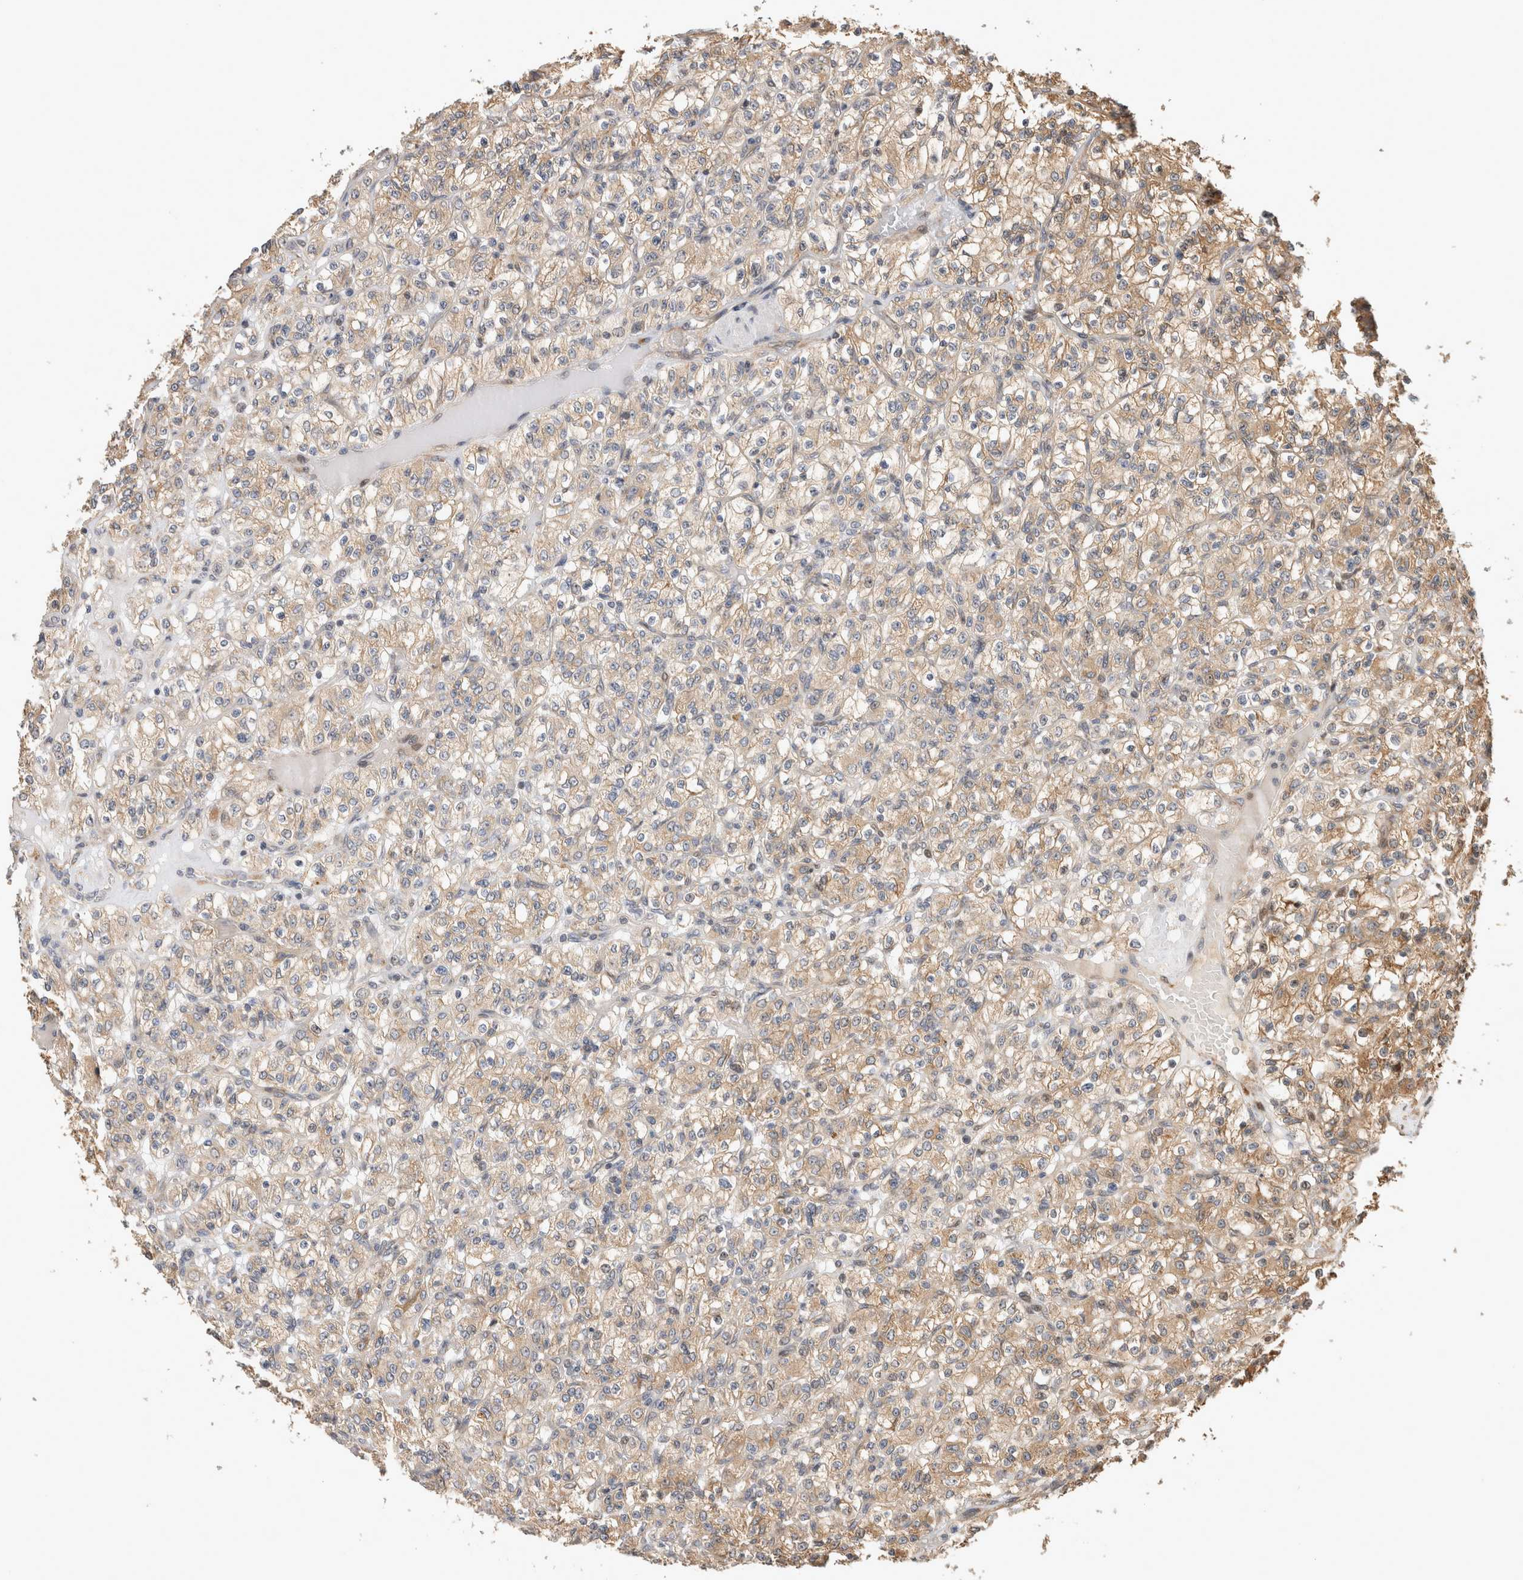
{"staining": {"intensity": "weak", "quantity": ">75%", "location": "cytoplasmic/membranous"}, "tissue": "renal cancer", "cell_type": "Tumor cells", "image_type": "cancer", "snomed": [{"axis": "morphology", "description": "Normal tissue, NOS"}, {"axis": "morphology", "description": "Adenocarcinoma, NOS"}, {"axis": "topography", "description": "Kidney"}], "caption": "Weak cytoplasmic/membranous protein positivity is seen in about >75% of tumor cells in adenocarcinoma (renal). The staining was performed using DAB (3,3'-diaminobenzidine) to visualize the protein expression in brown, while the nuclei were stained in blue with hematoxylin (Magnification: 20x).", "gene": "PCDHB15", "patient": {"sex": "female", "age": 72}}